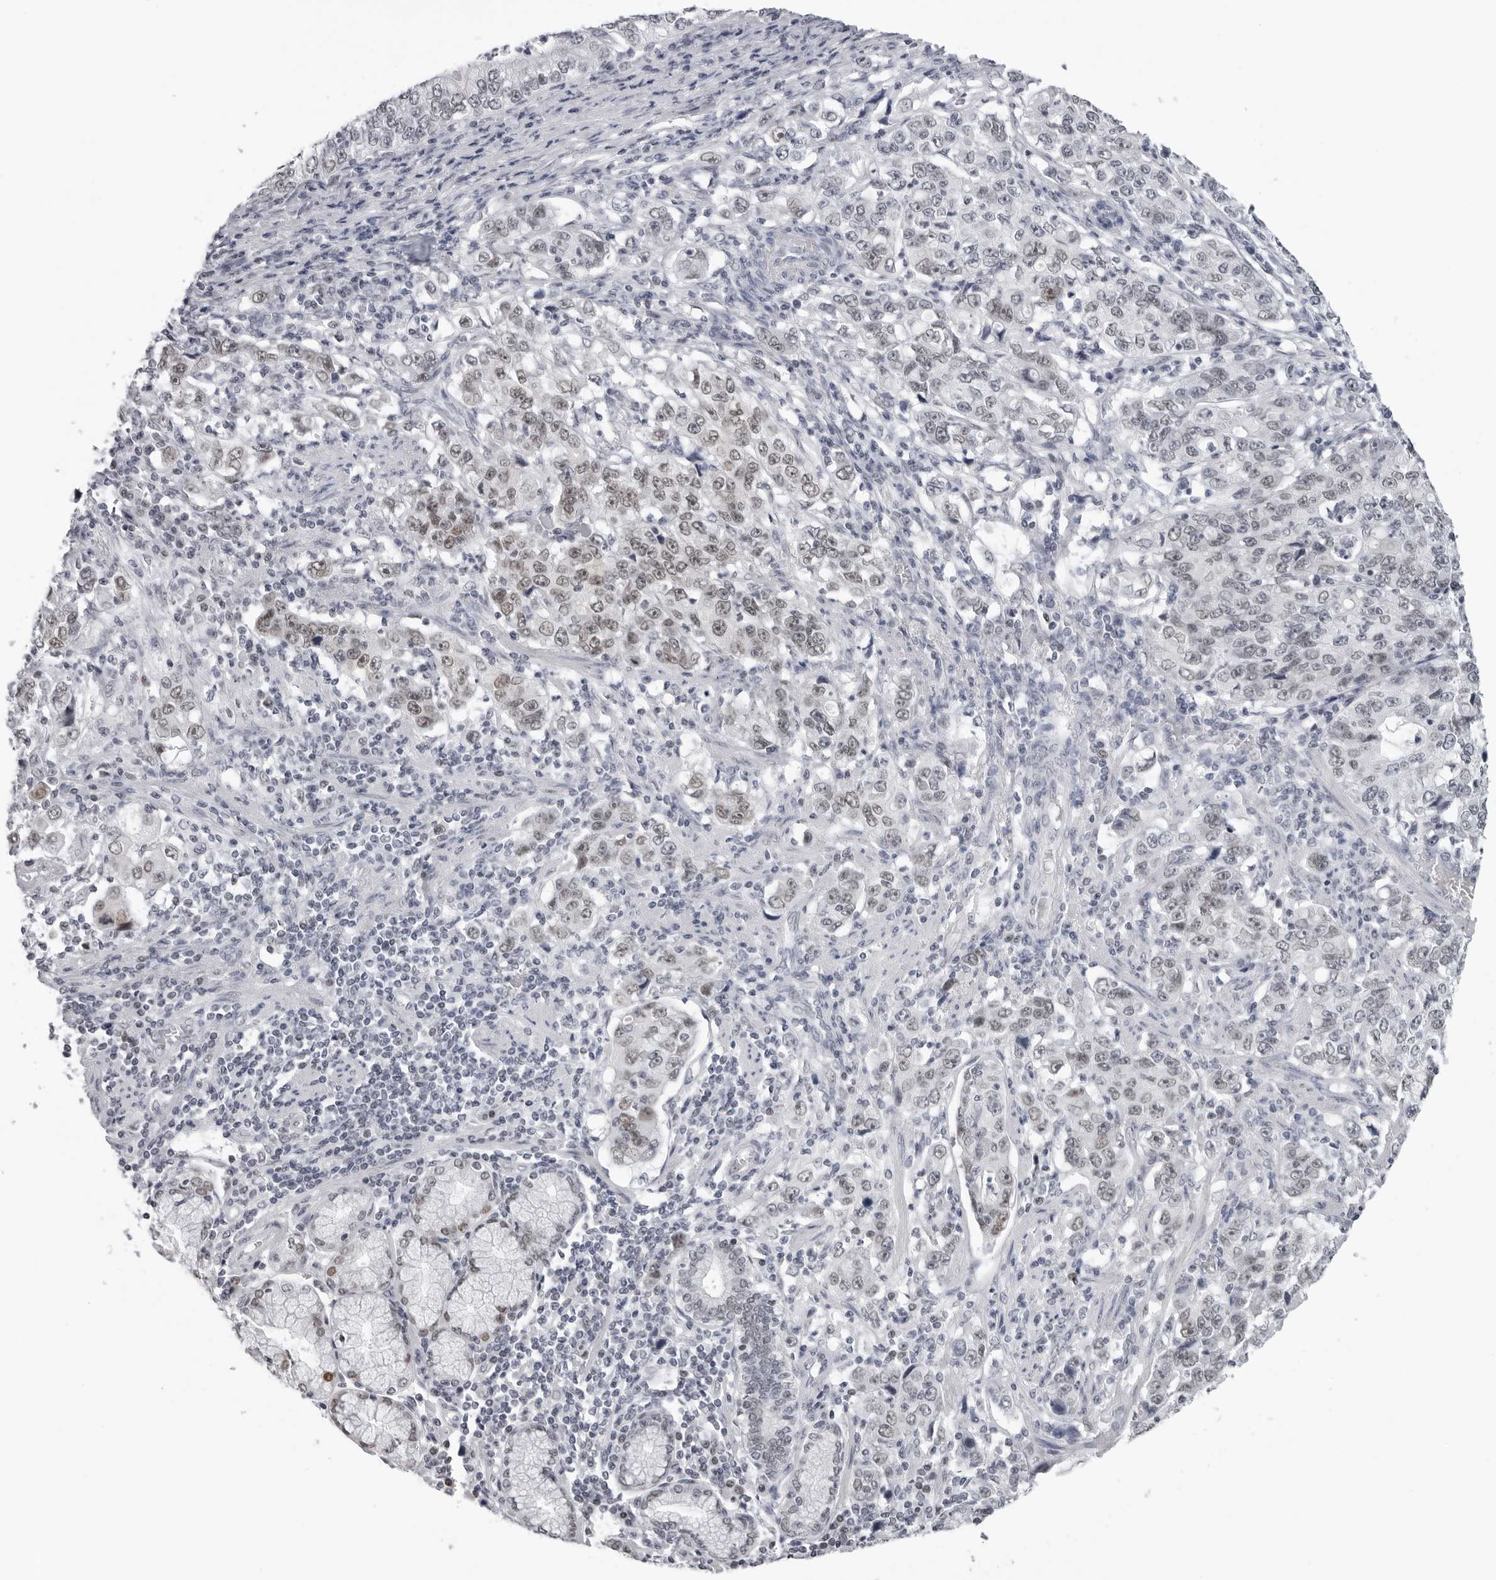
{"staining": {"intensity": "weak", "quantity": ">75%", "location": "nuclear"}, "tissue": "stomach cancer", "cell_type": "Tumor cells", "image_type": "cancer", "snomed": [{"axis": "morphology", "description": "Adenocarcinoma, NOS"}, {"axis": "topography", "description": "Stomach, lower"}], "caption": "High-magnification brightfield microscopy of stomach cancer stained with DAB (3,3'-diaminobenzidine) (brown) and counterstained with hematoxylin (blue). tumor cells exhibit weak nuclear staining is present in about>75% of cells.", "gene": "ESPN", "patient": {"sex": "female", "age": 72}}